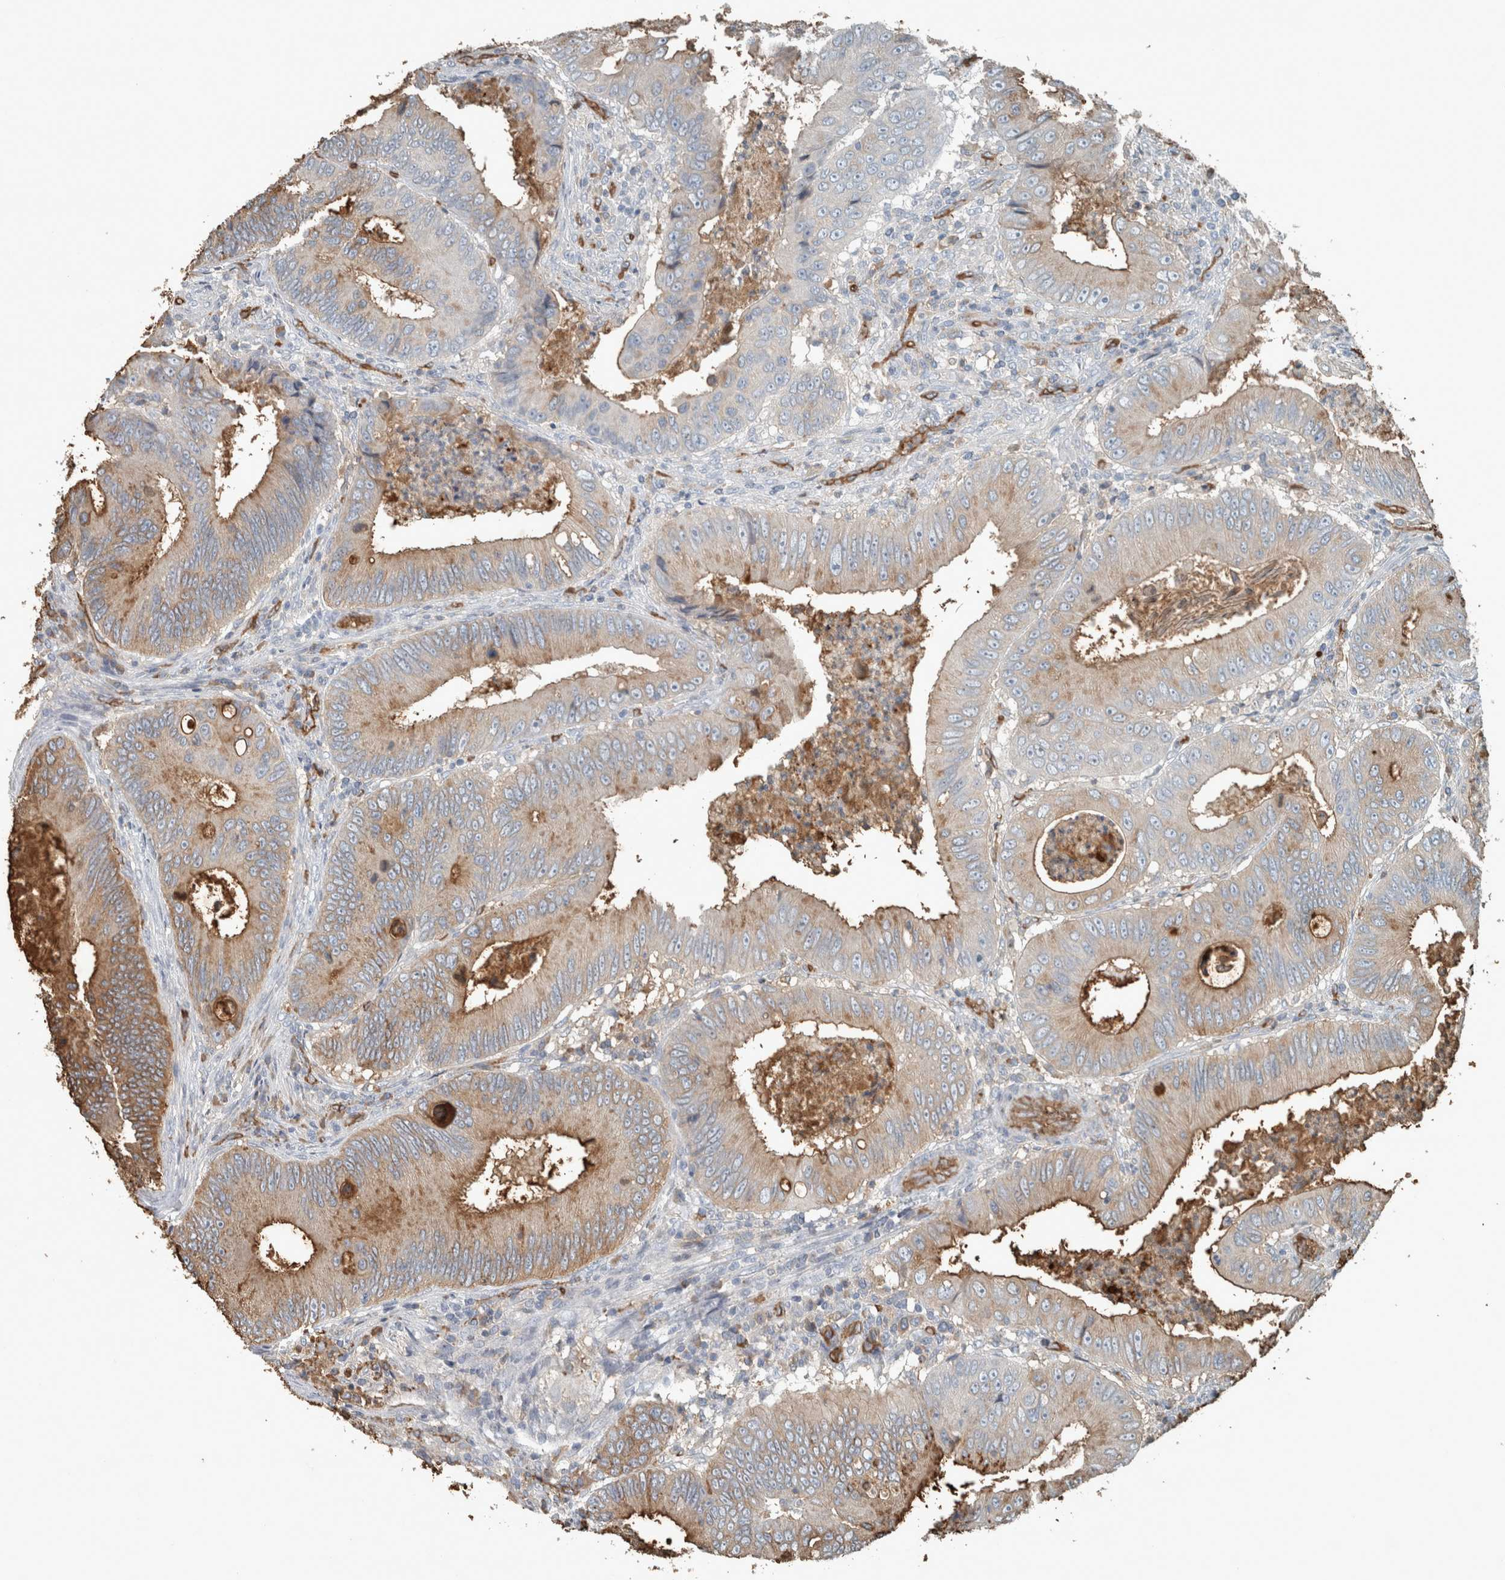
{"staining": {"intensity": "moderate", "quantity": "25%-75%", "location": "cytoplasmic/membranous"}, "tissue": "colorectal cancer", "cell_type": "Tumor cells", "image_type": "cancer", "snomed": [{"axis": "morphology", "description": "Inflammation, NOS"}, {"axis": "morphology", "description": "Adenocarcinoma, NOS"}, {"axis": "topography", "description": "Colon"}], "caption": "Brown immunohistochemical staining in human adenocarcinoma (colorectal) displays moderate cytoplasmic/membranous staining in approximately 25%-75% of tumor cells.", "gene": "LBP", "patient": {"sex": "male", "age": 72}}